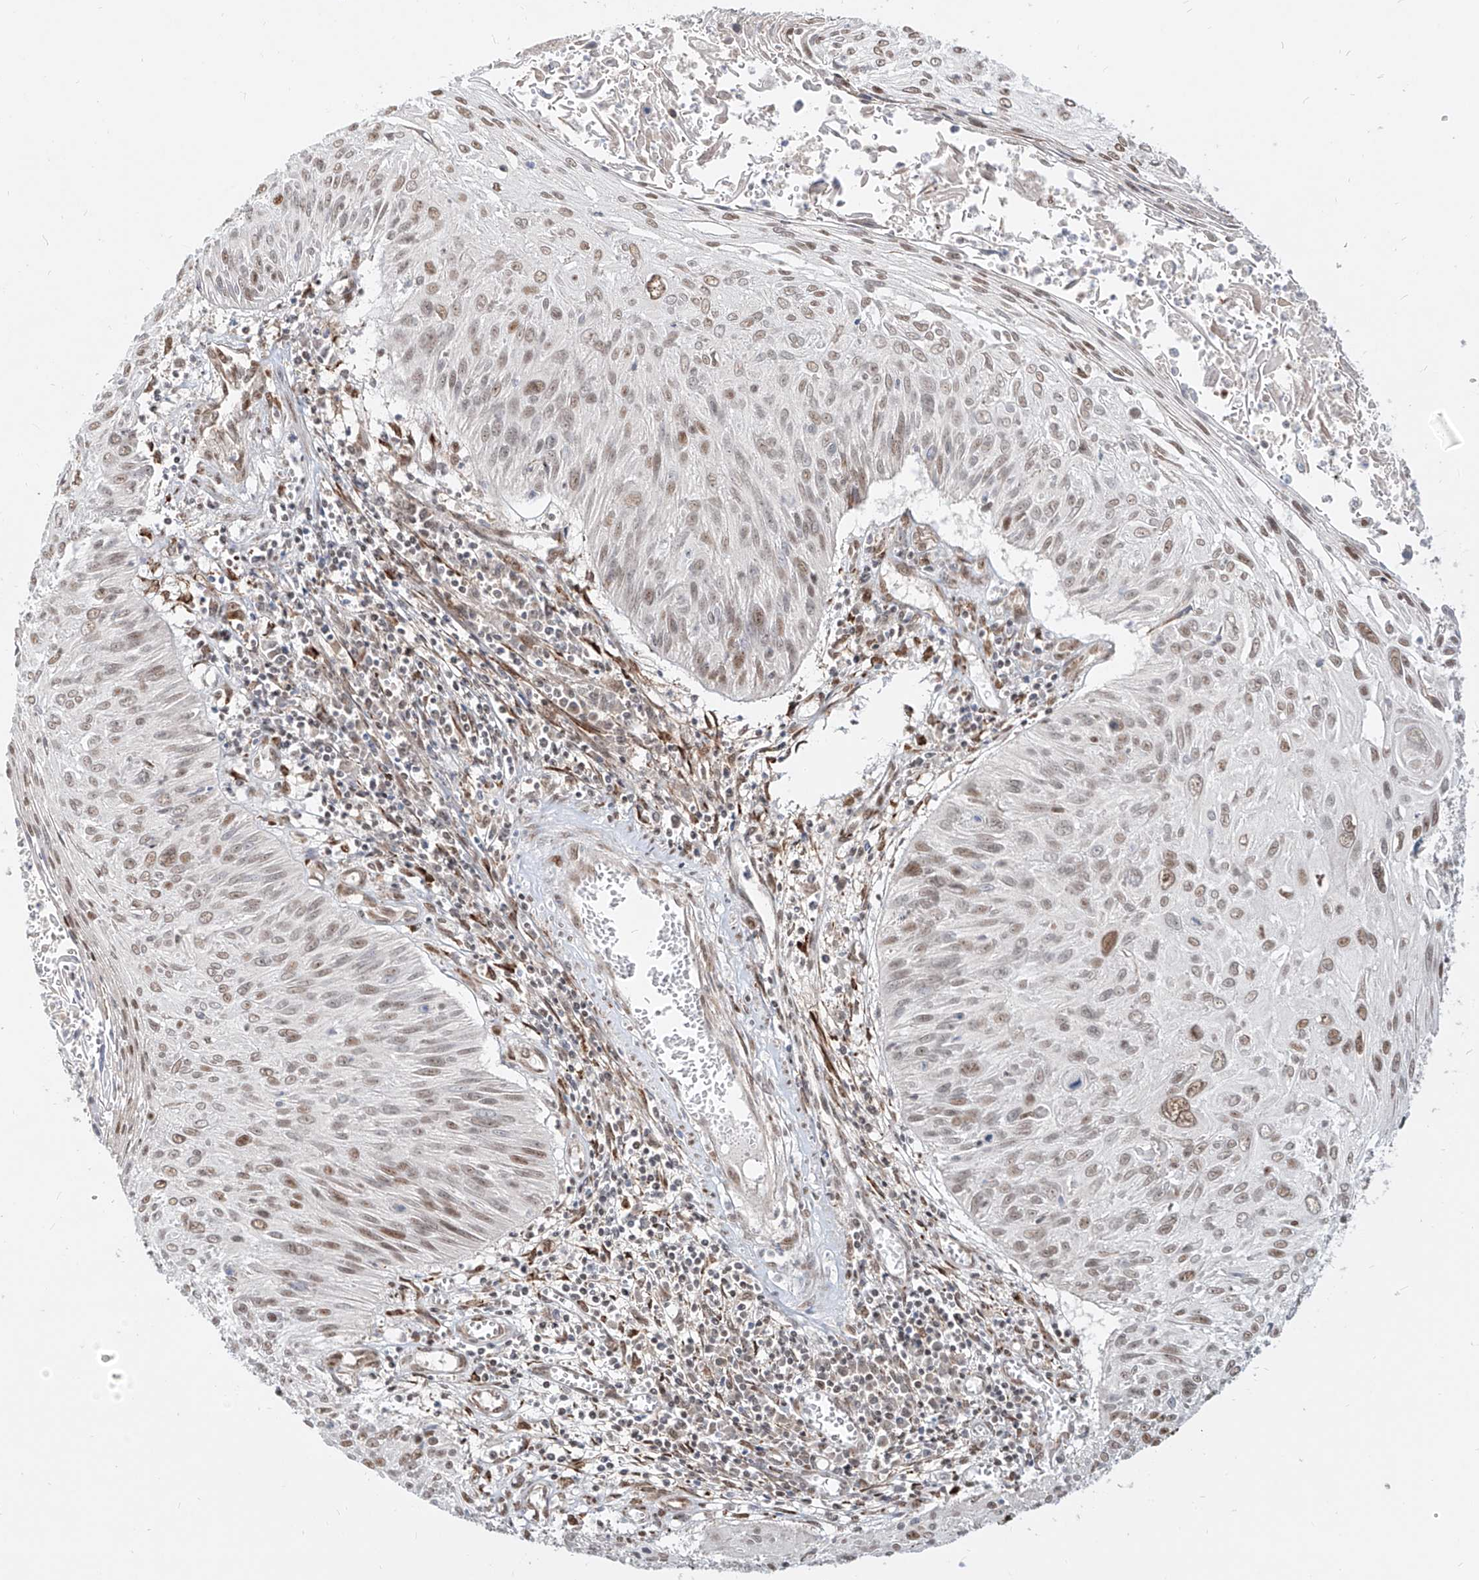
{"staining": {"intensity": "weak", "quantity": "25%-75%", "location": "nuclear"}, "tissue": "cervical cancer", "cell_type": "Tumor cells", "image_type": "cancer", "snomed": [{"axis": "morphology", "description": "Squamous cell carcinoma, NOS"}, {"axis": "topography", "description": "Cervix"}], "caption": "IHC of human cervical cancer (squamous cell carcinoma) reveals low levels of weak nuclear positivity in approximately 25%-75% of tumor cells. Immunohistochemistry (ihc) stains the protein in brown and the nuclei are stained blue.", "gene": "ZNF710", "patient": {"sex": "female", "age": 51}}